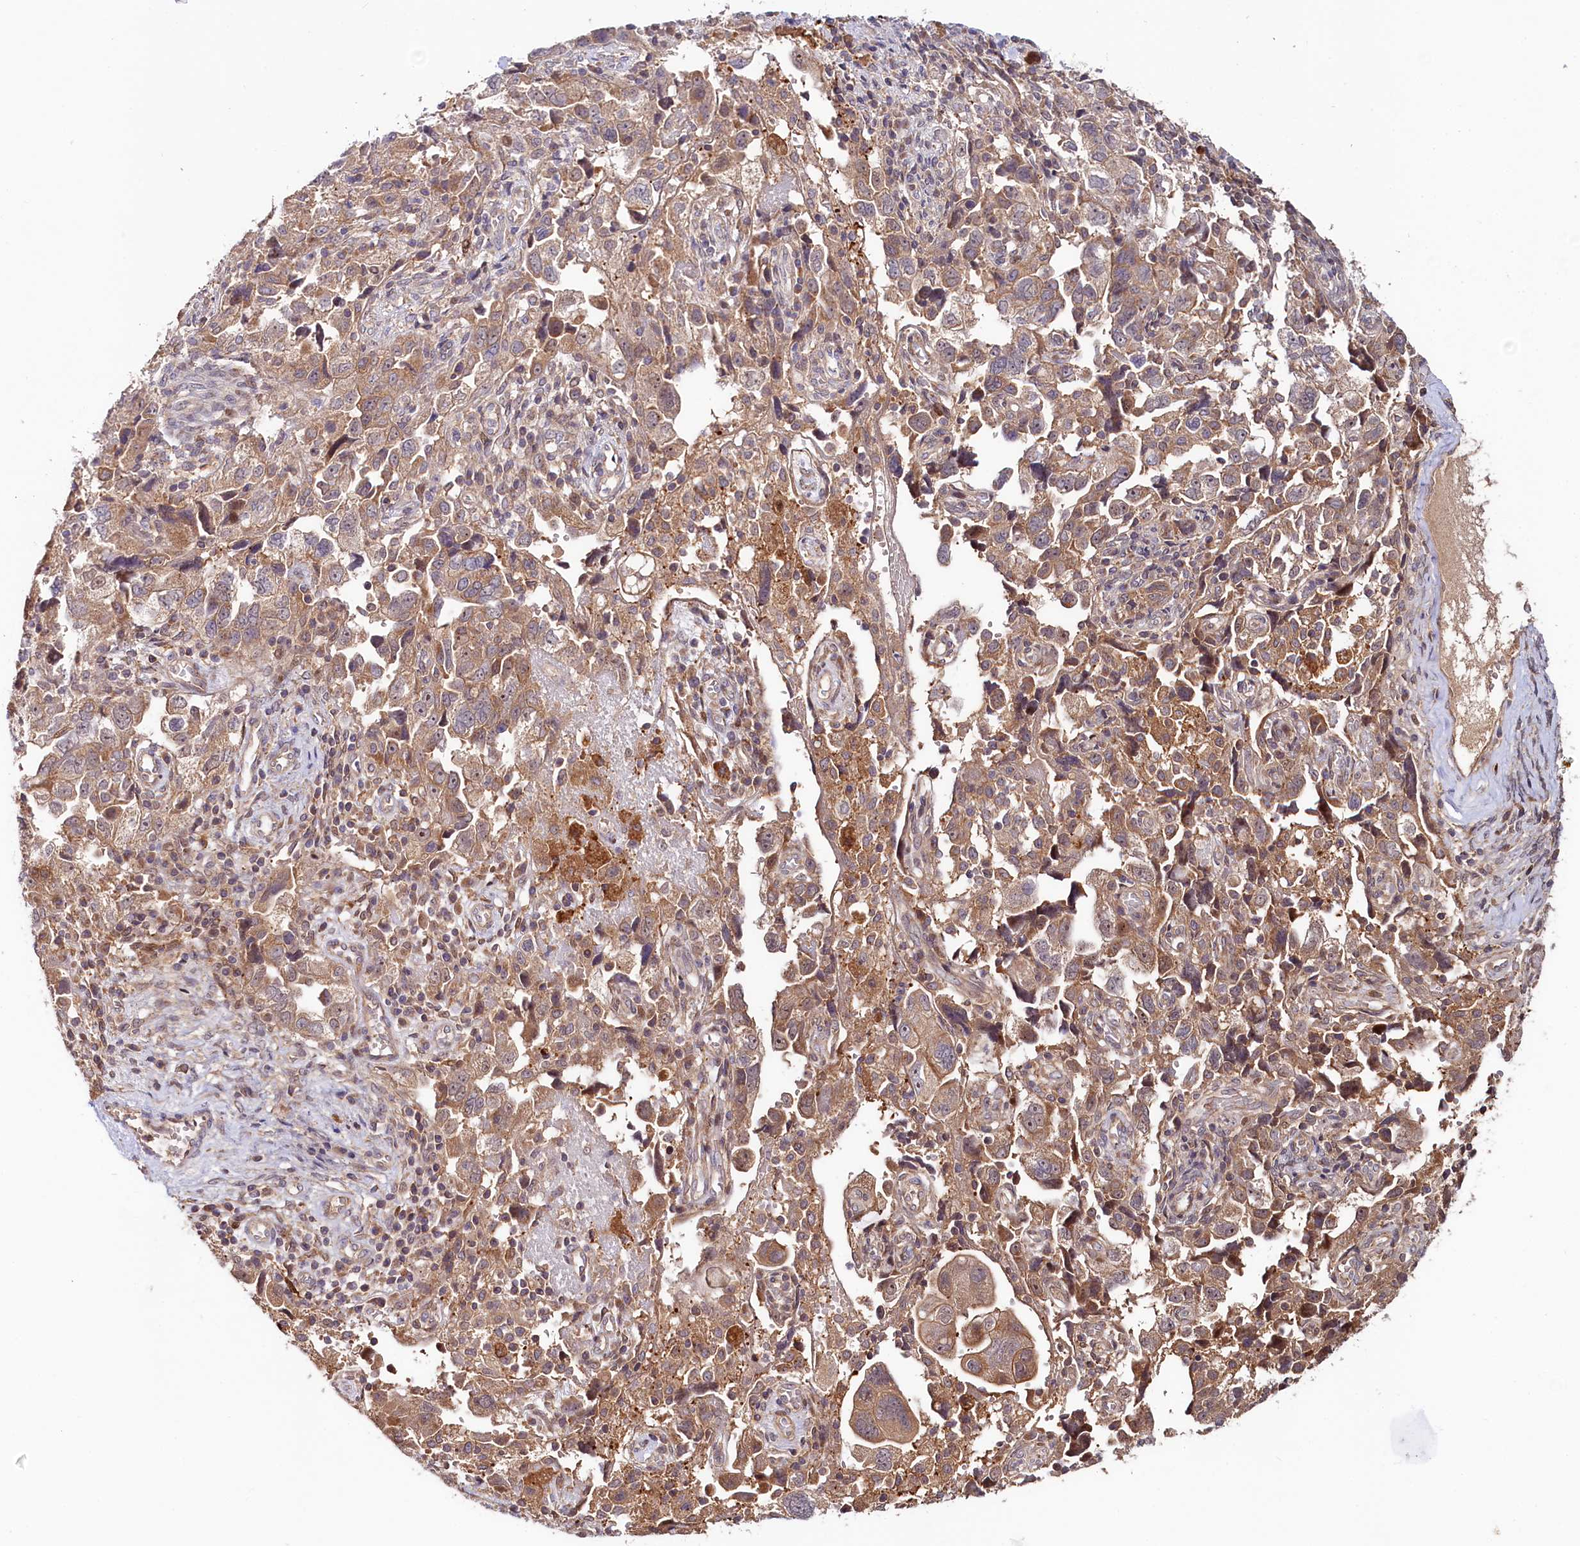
{"staining": {"intensity": "moderate", "quantity": "25%-75%", "location": "cytoplasmic/membranous,nuclear"}, "tissue": "ovarian cancer", "cell_type": "Tumor cells", "image_type": "cancer", "snomed": [{"axis": "morphology", "description": "Carcinoma, NOS"}, {"axis": "morphology", "description": "Cystadenocarcinoma, serous, NOS"}, {"axis": "topography", "description": "Ovary"}], "caption": "Moderate cytoplasmic/membranous and nuclear staining is appreciated in approximately 25%-75% of tumor cells in ovarian cancer.", "gene": "NEDD1", "patient": {"sex": "female", "age": 69}}